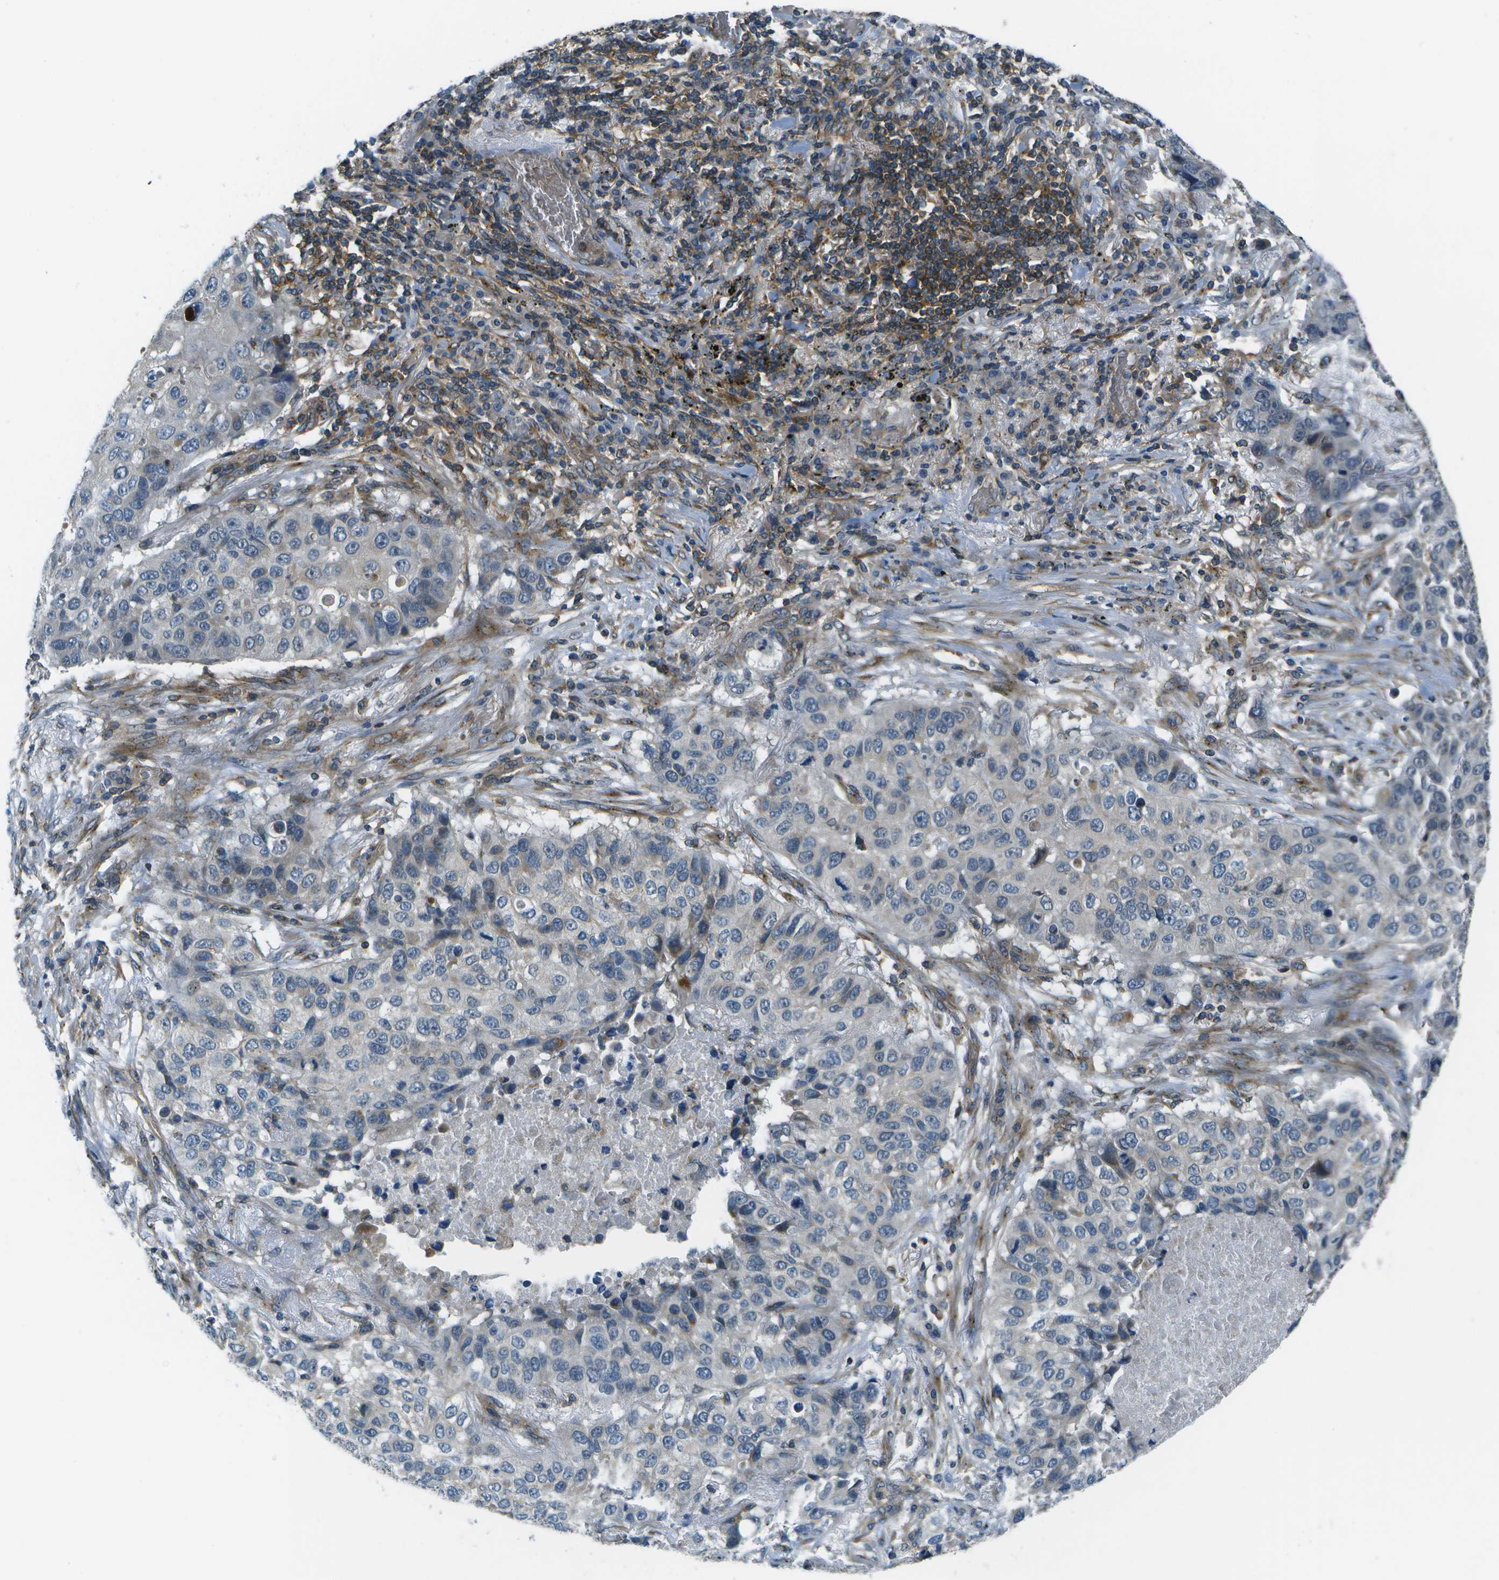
{"staining": {"intensity": "negative", "quantity": "none", "location": "none"}, "tissue": "lung cancer", "cell_type": "Tumor cells", "image_type": "cancer", "snomed": [{"axis": "morphology", "description": "Squamous cell carcinoma, NOS"}, {"axis": "topography", "description": "Lung"}], "caption": "A photomicrograph of lung cancer (squamous cell carcinoma) stained for a protein reveals no brown staining in tumor cells. The staining was performed using DAB to visualize the protein expression in brown, while the nuclei were stained in blue with hematoxylin (Magnification: 20x).", "gene": "CTIF", "patient": {"sex": "male", "age": 57}}